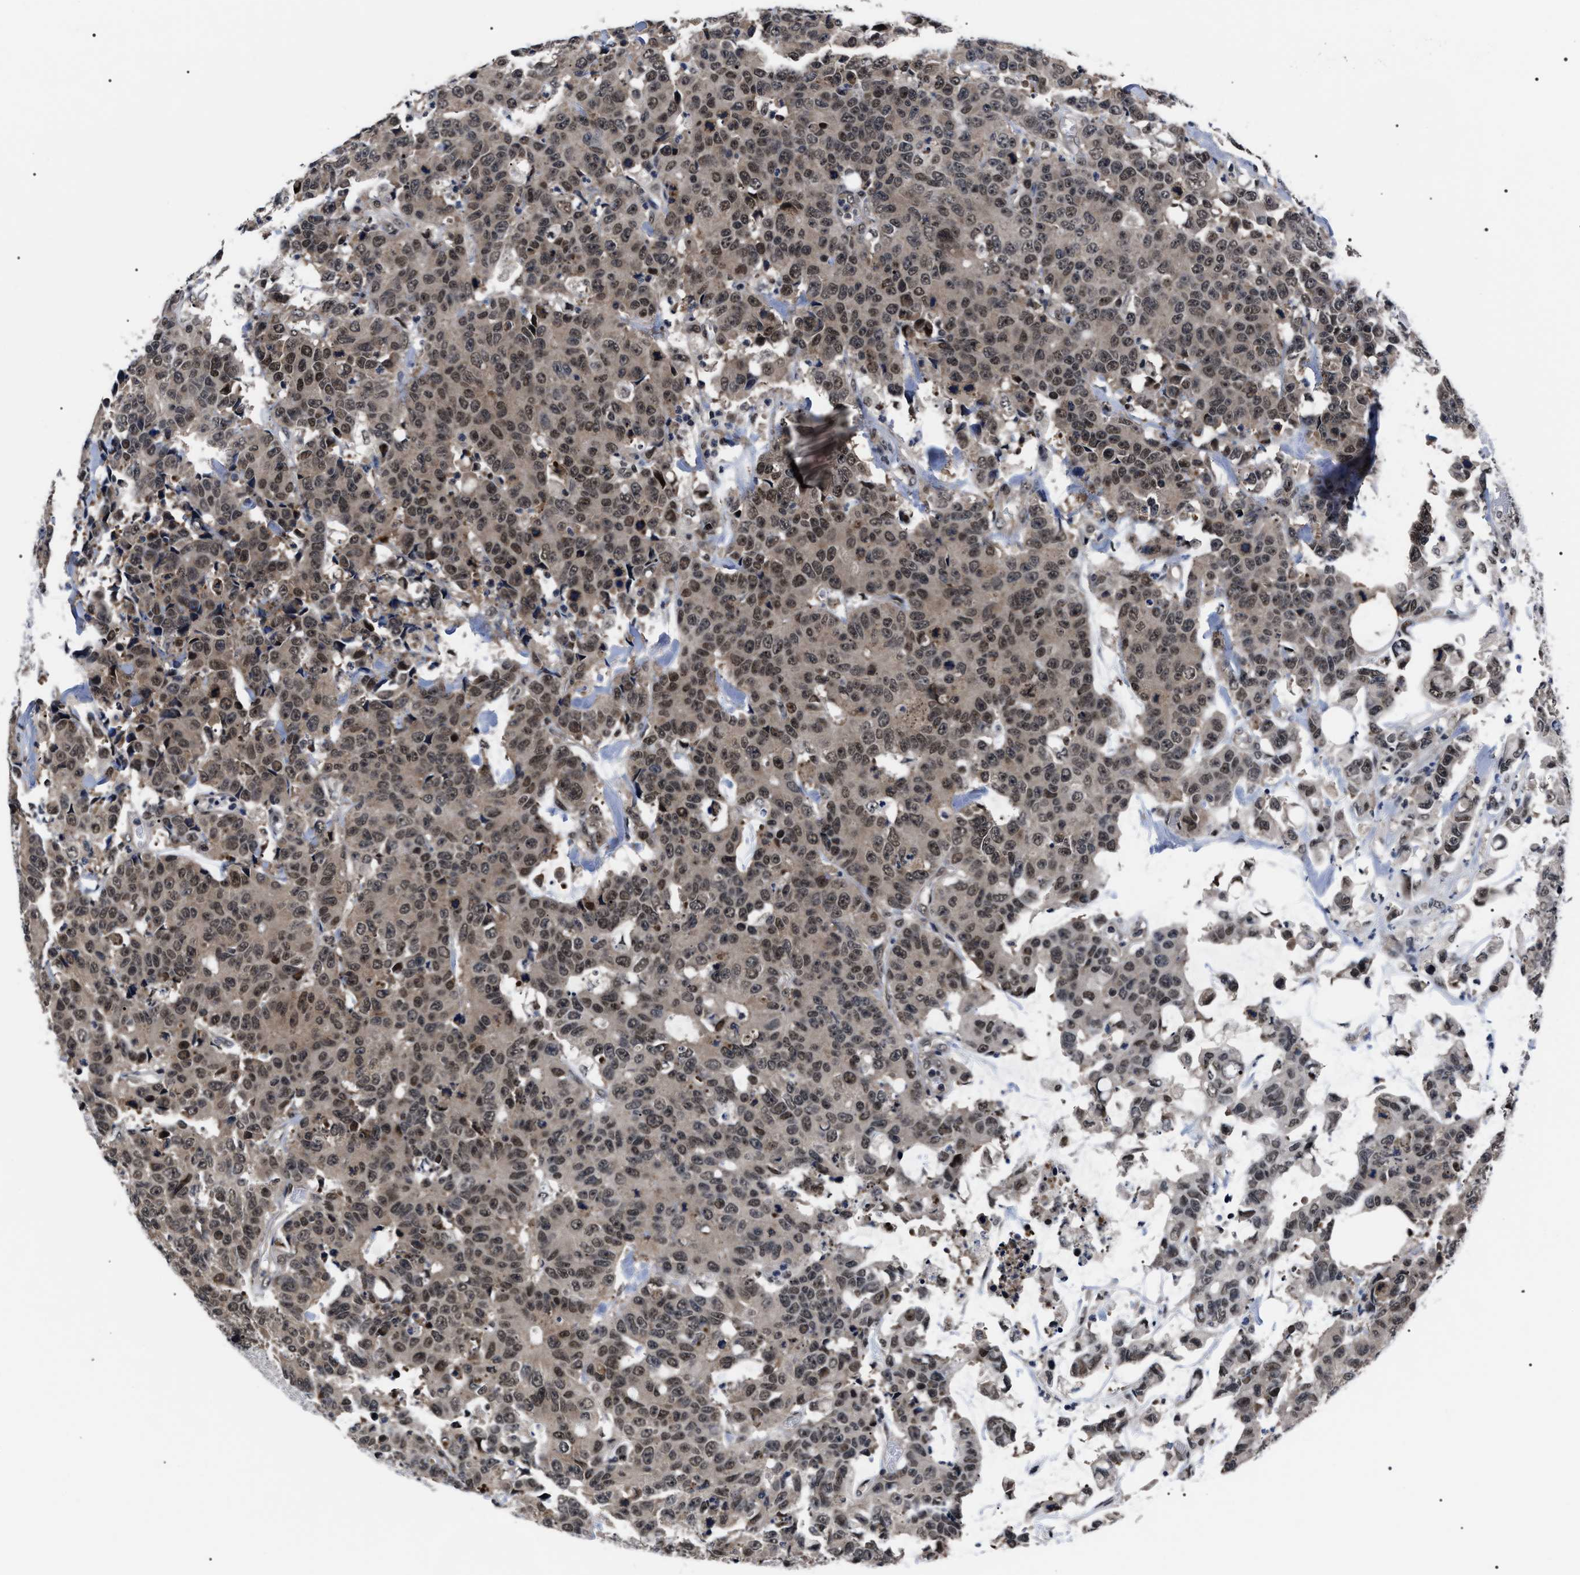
{"staining": {"intensity": "weak", "quantity": ">75%", "location": "cytoplasmic/membranous,nuclear"}, "tissue": "colorectal cancer", "cell_type": "Tumor cells", "image_type": "cancer", "snomed": [{"axis": "morphology", "description": "Adenocarcinoma, NOS"}, {"axis": "topography", "description": "Colon"}], "caption": "A high-resolution photomicrograph shows IHC staining of colorectal cancer, which displays weak cytoplasmic/membranous and nuclear expression in about >75% of tumor cells. The staining is performed using DAB (3,3'-diaminobenzidine) brown chromogen to label protein expression. The nuclei are counter-stained blue using hematoxylin.", "gene": "CSNK2A1", "patient": {"sex": "female", "age": 86}}